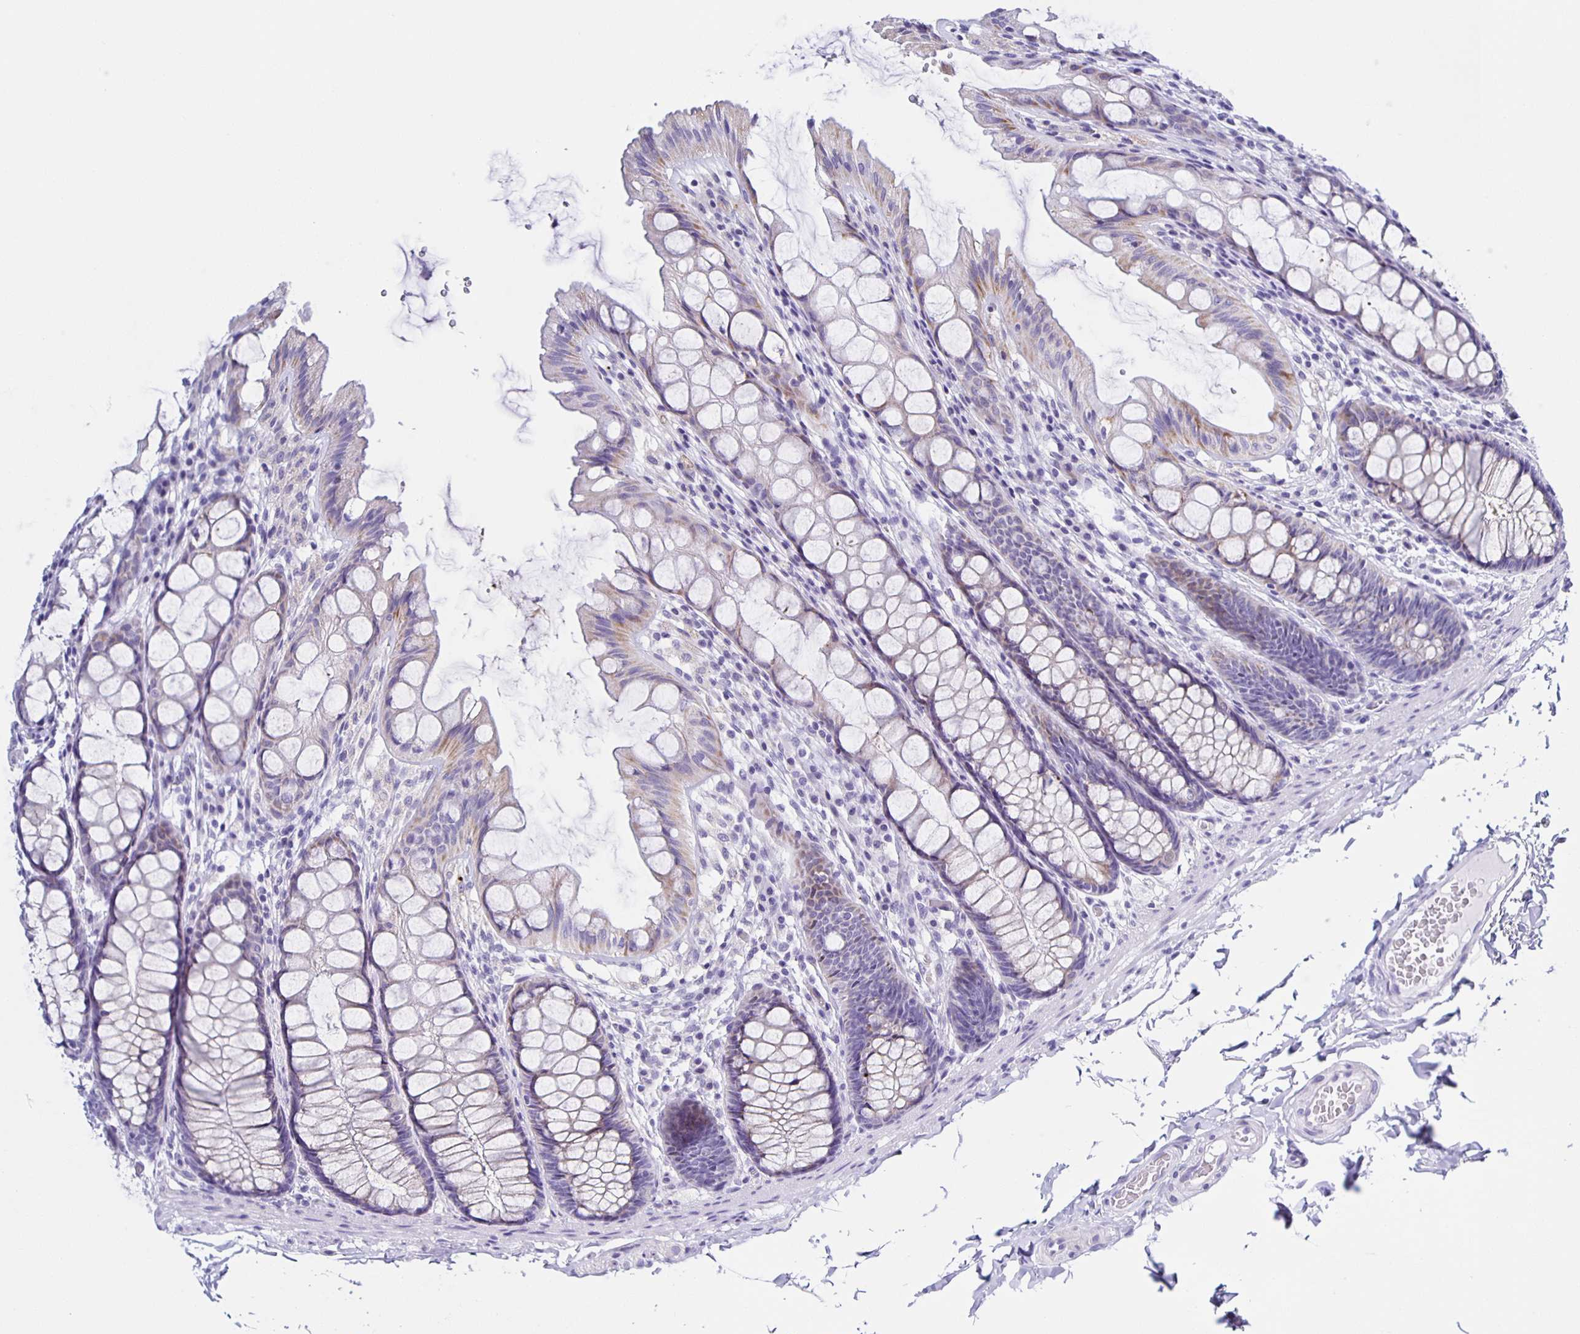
{"staining": {"intensity": "negative", "quantity": "none", "location": "none"}, "tissue": "colon", "cell_type": "Endothelial cells", "image_type": "normal", "snomed": [{"axis": "morphology", "description": "Normal tissue, NOS"}, {"axis": "topography", "description": "Colon"}], "caption": "High magnification brightfield microscopy of benign colon stained with DAB (brown) and counterstained with hematoxylin (blue): endothelial cells show no significant positivity. (DAB (3,3'-diaminobenzidine) IHC visualized using brightfield microscopy, high magnification).", "gene": "AQP6", "patient": {"sex": "male", "age": 47}}